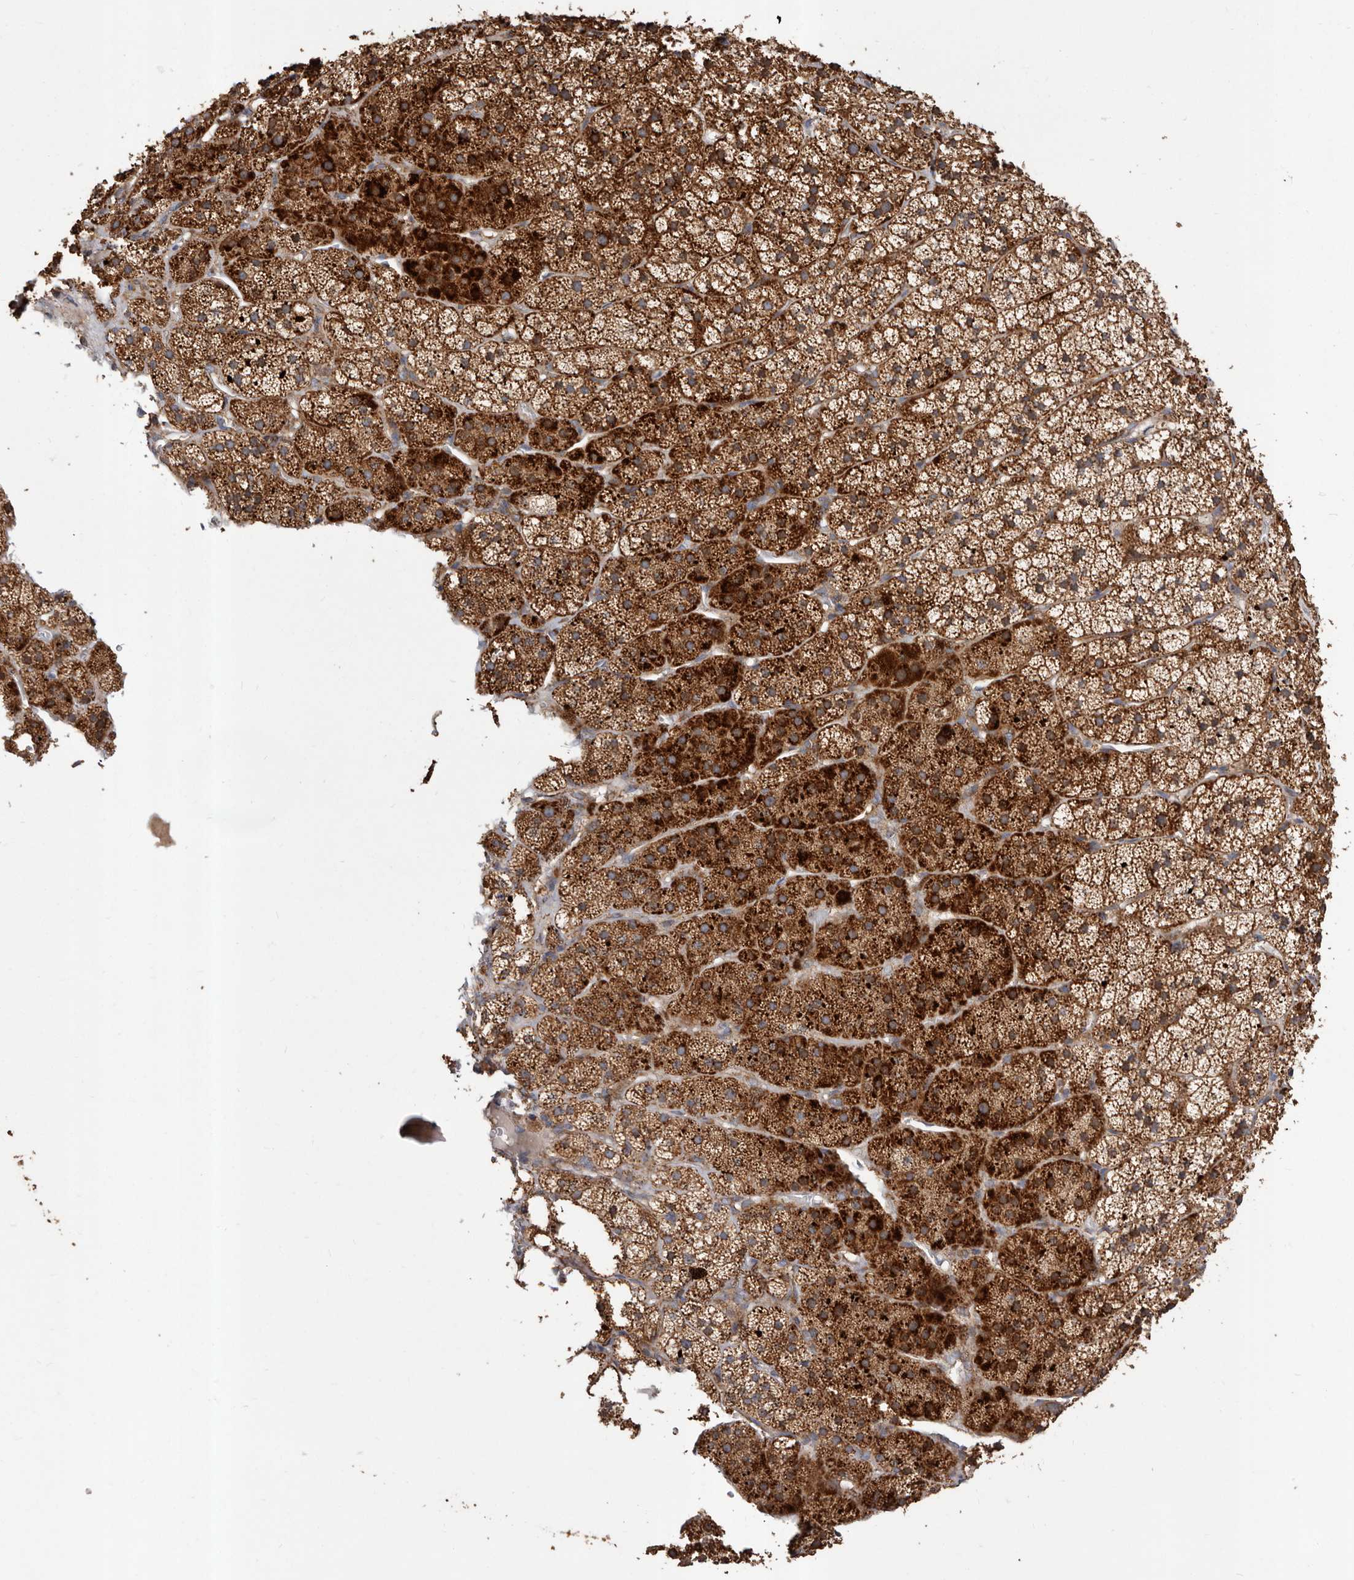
{"staining": {"intensity": "strong", "quantity": ">75%", "location": "cytoplasmic/membranous"}, "tissue": "adrenal gland", "cell_type": "Glandular cells", "image_type": "normal", "snomed": [{"axis": "morphology", "description": "Normal tissue, NOS"}, {"axis": "topography", "description": "Adrenal gland"}], "caption": "The image shows a brown stain indicating the presence of a protein in the cytoplasmic/membranous of glandular cells in adrenal gland. (DAB (3,3'-diaminobenzidine) IHC with brightfield microscopy, high magnification).", "gene": "STEAP2", "patient": {"sex": "female", "age": 44}}